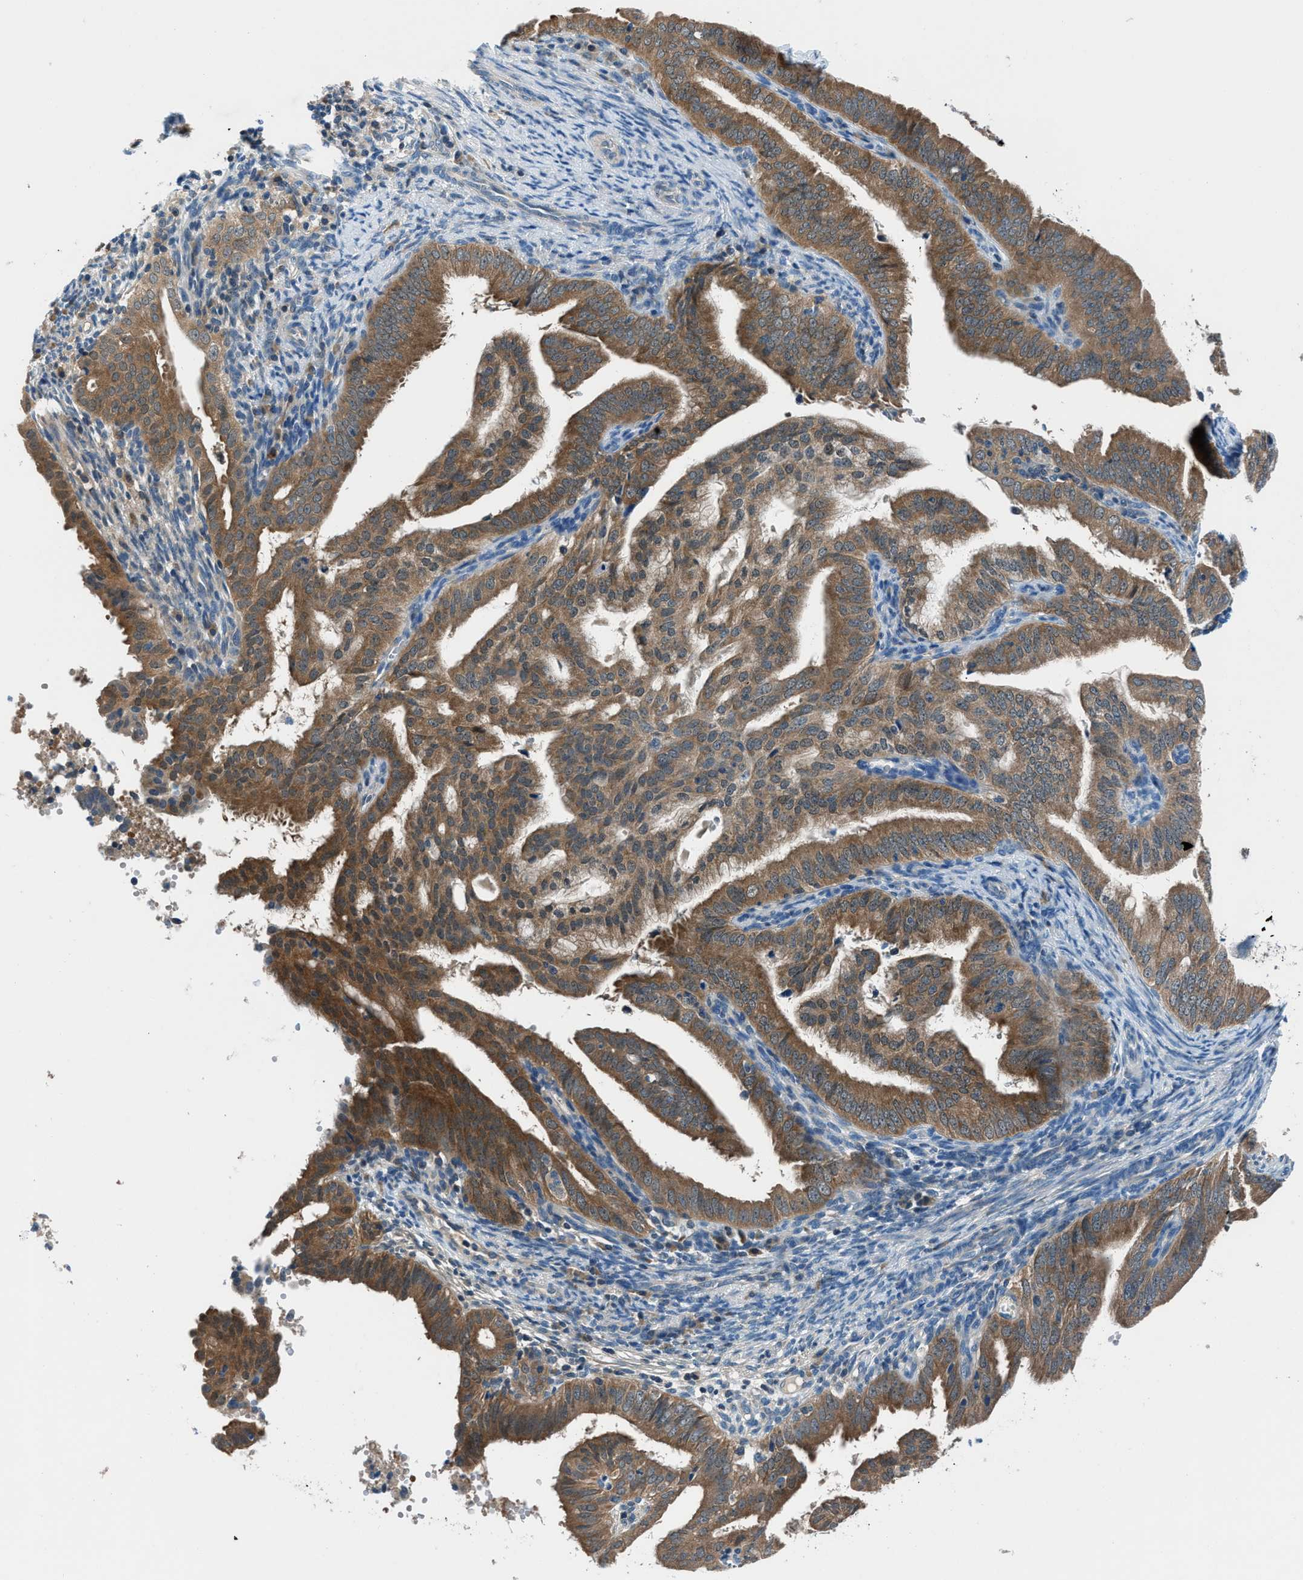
{"staining": {"intensity": "moderate", "quantity": ">75%", "location": "cytoplasmic/membranous"}, "tissue": "endometrial cancer", "cell_type": "Tumor cells", "image_type": "cancer", "snomed": [{"axis": "morphology", "description": "Adenocarcinoma, NOS"}, {"axis": "topography", "description": "Endometrium"}], "caption": "Immunohistochemistry (DAB (3,3'-diaminobenzidine)) staining of endometrial adenocarcinoma demonstrates moderate cytoplasmic/membranous protein expression in about >75% of tumor cells.", "gene": "ACP1", "patient": {"sex": "female", "age": 58}}